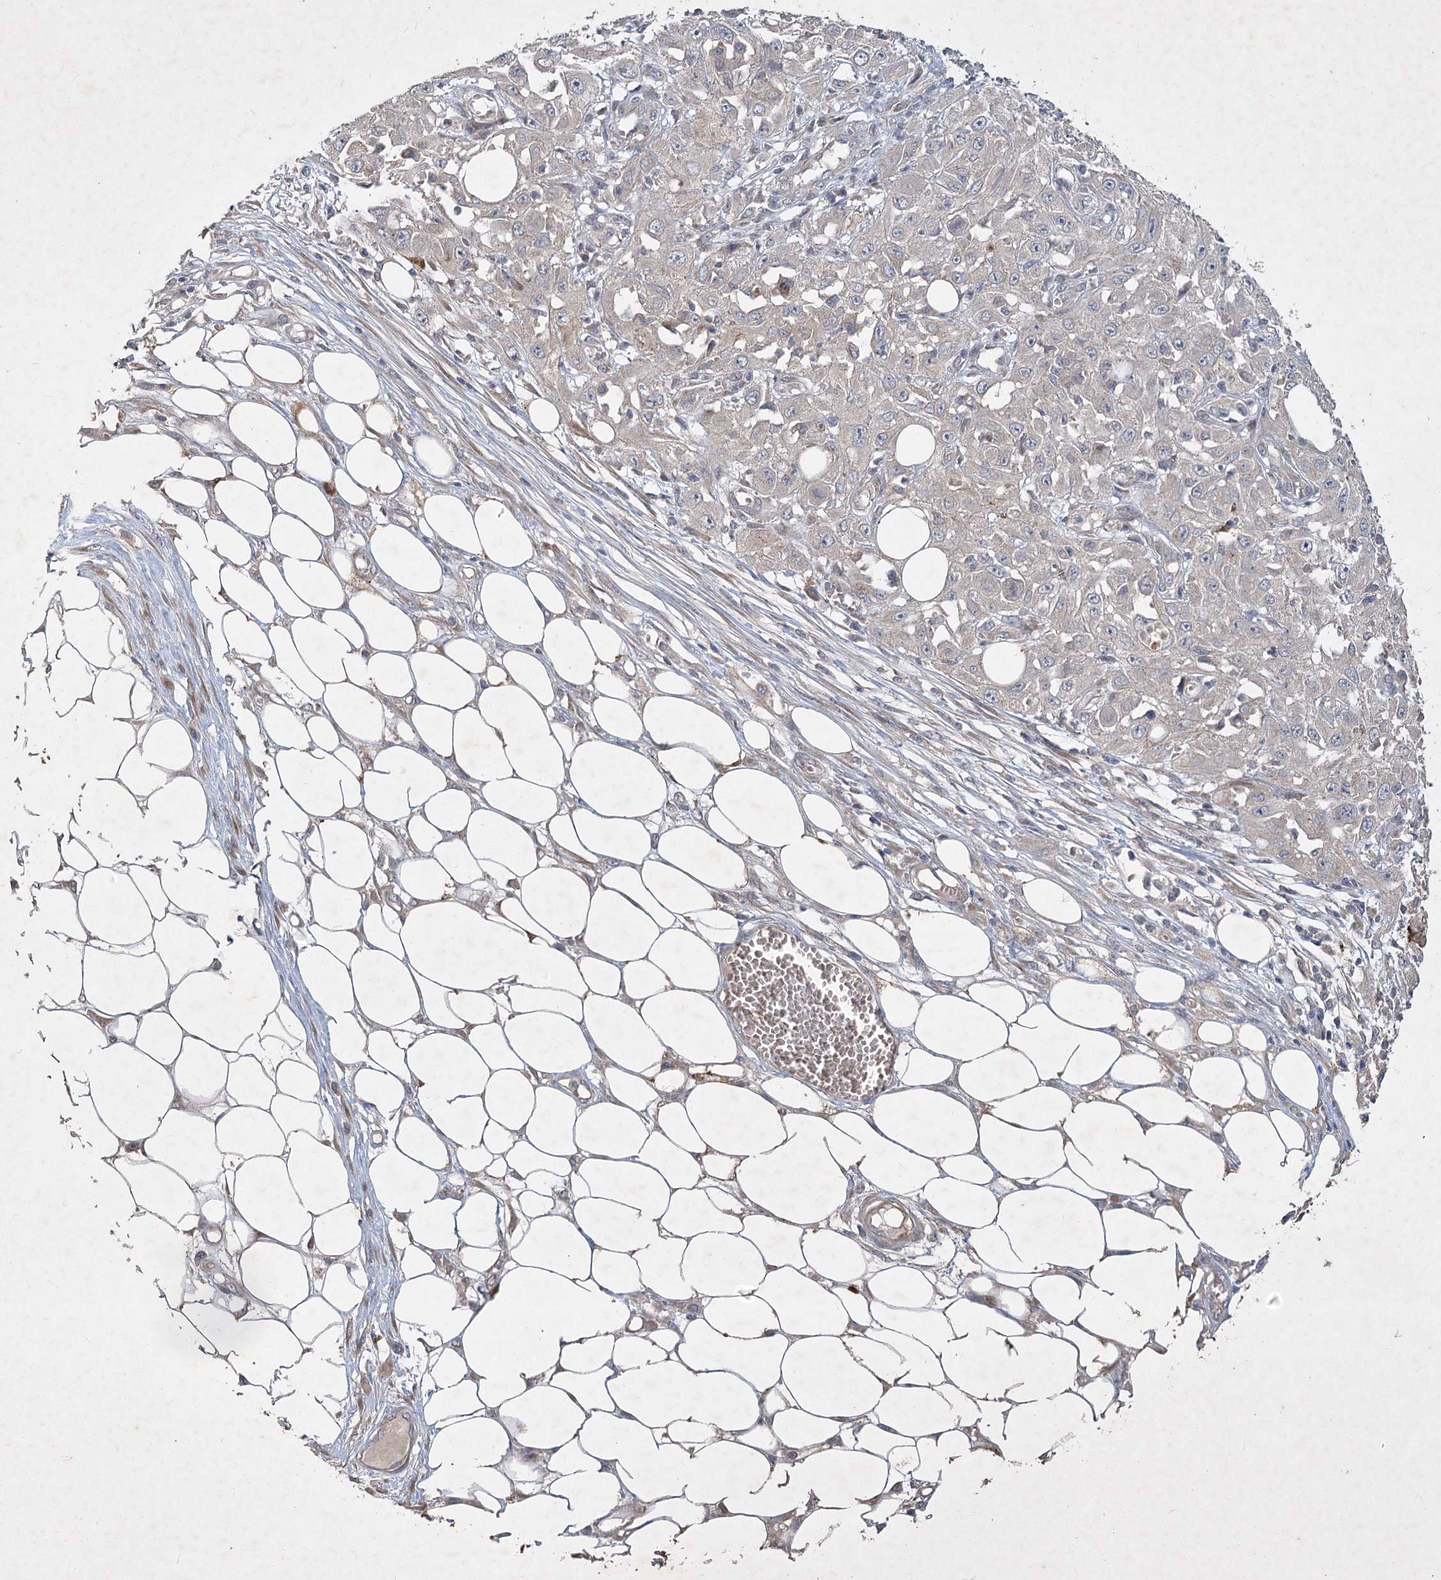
{"staining": {"intensity": "strong", "quantity": "<25%", "location": "cytoplasmic/membranous"}, "tissue": "skin cancer", "cell_type": "Tumor cells", "image_type": "cancer", "snomed": [{"axis": "morphology", "description": "Squamous cell carcinoma, NOS"}, {"axis": "morphology", "description": "Squamous cell carcinoma, metastatic, NOS"}, {"axis": "topography", "description": "Skin"}, {"axis": "topography", "description": "Lymph node"}], "caption": "Skin cancer stained with a protein marker shows strong staining in tumor cells.", "gene": "IRAK1BP1", "patient": {"sex": "male", "age": 75}}